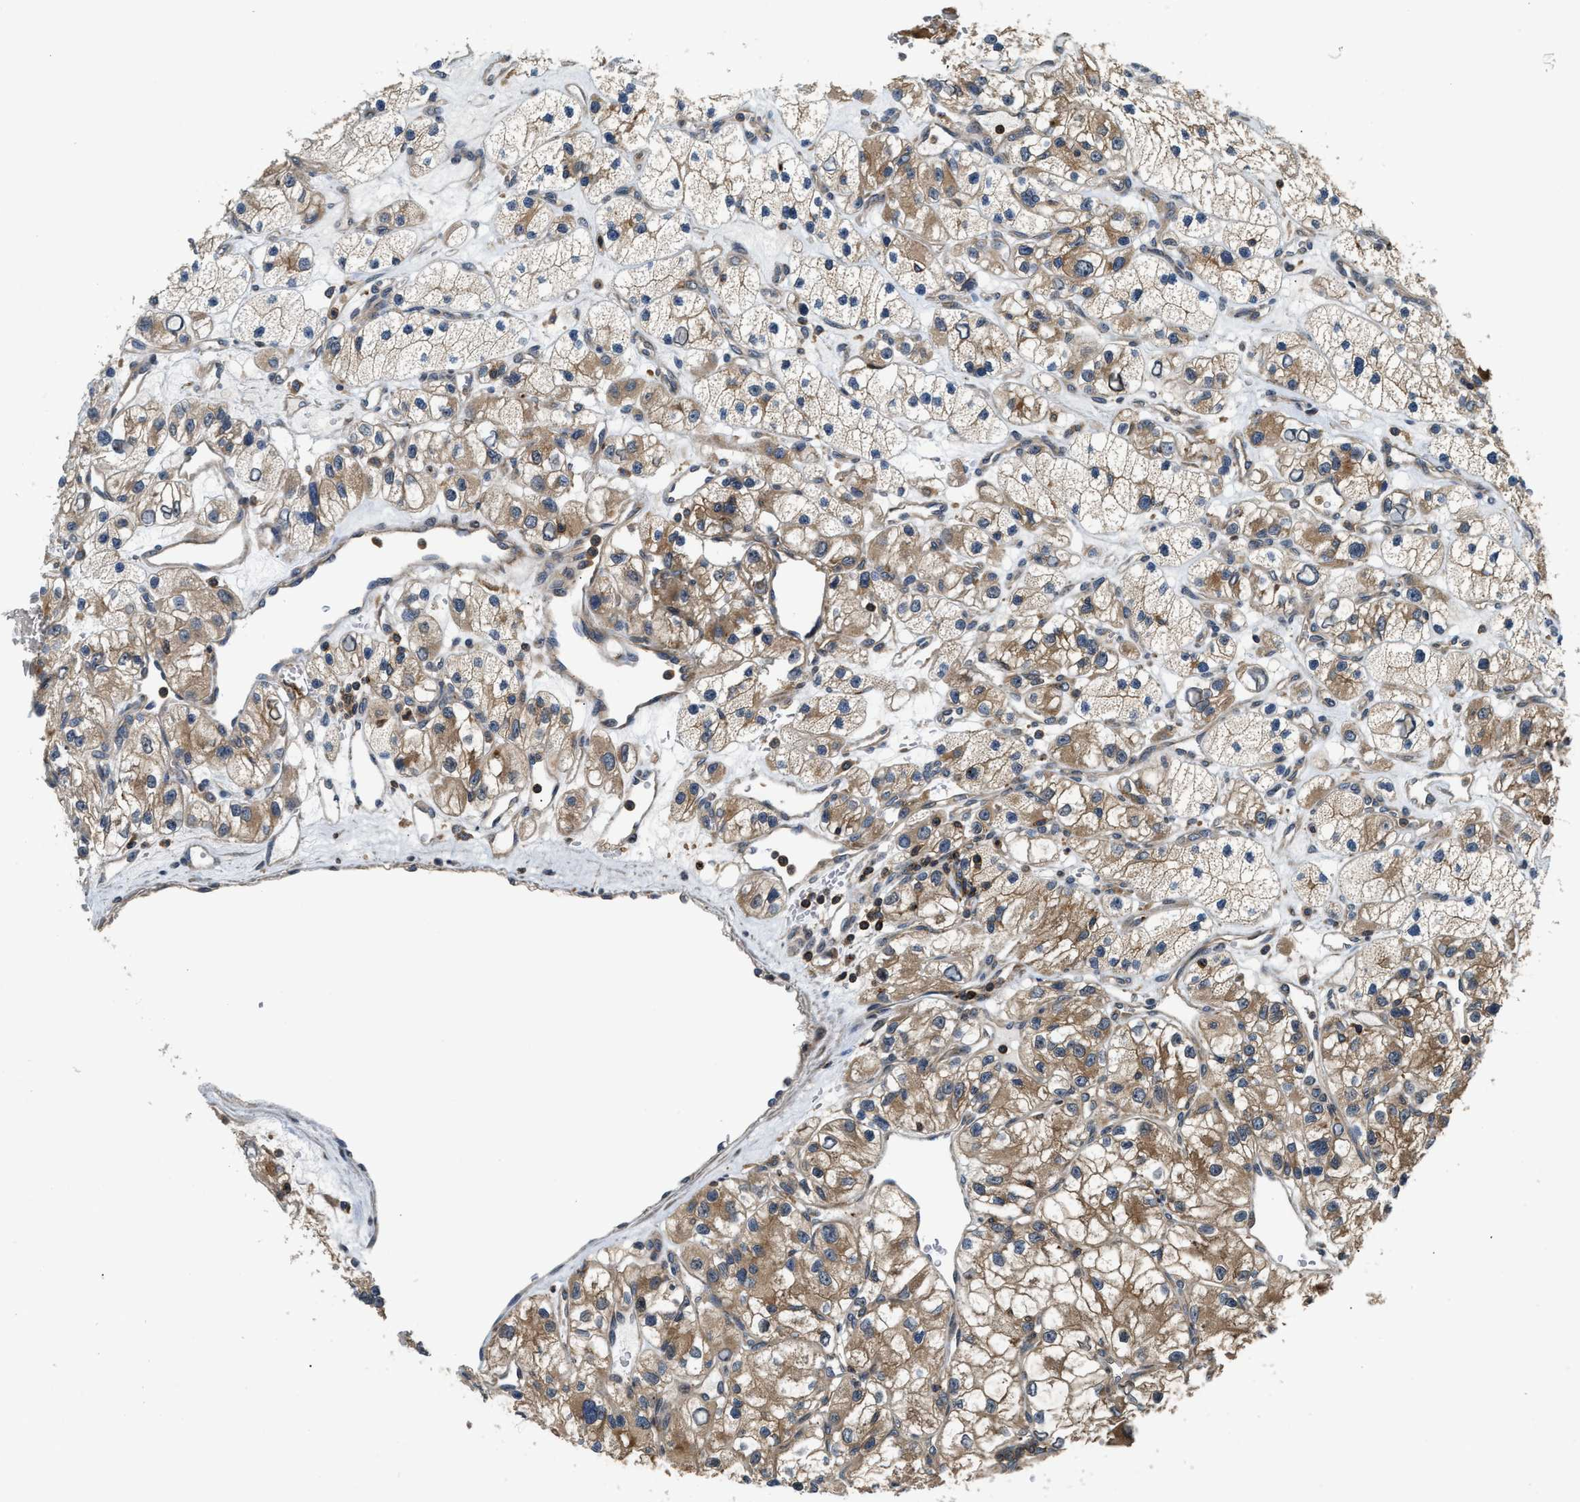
{"staining": {"intensity": "moderate", "quantity": ">75%", "location": "cytoplasmic/membranous"}, "tissue": "renal cancer", "cell_type": "Tumor cells", "image_type": "cancer", "snomed": [{"axis": "morphology", "description": "Adenocarcinoma, NOS"}, {"axis": "topography", "description": "Kidney"}], "caption": "Immunohistochemistry staining of renal cancer, which shows medium levels of moderate cytoplasmic/membranous expression in about >75% of tumor cells indicating moderate cytoplasmic/membranous protein positivity. The staining was performed using DAB (brown) for protein detection and nuclei were counterstained in hematoxylin (blue).", "gene": "SNX5", "patient": {"sex": "female", "age": 57}}